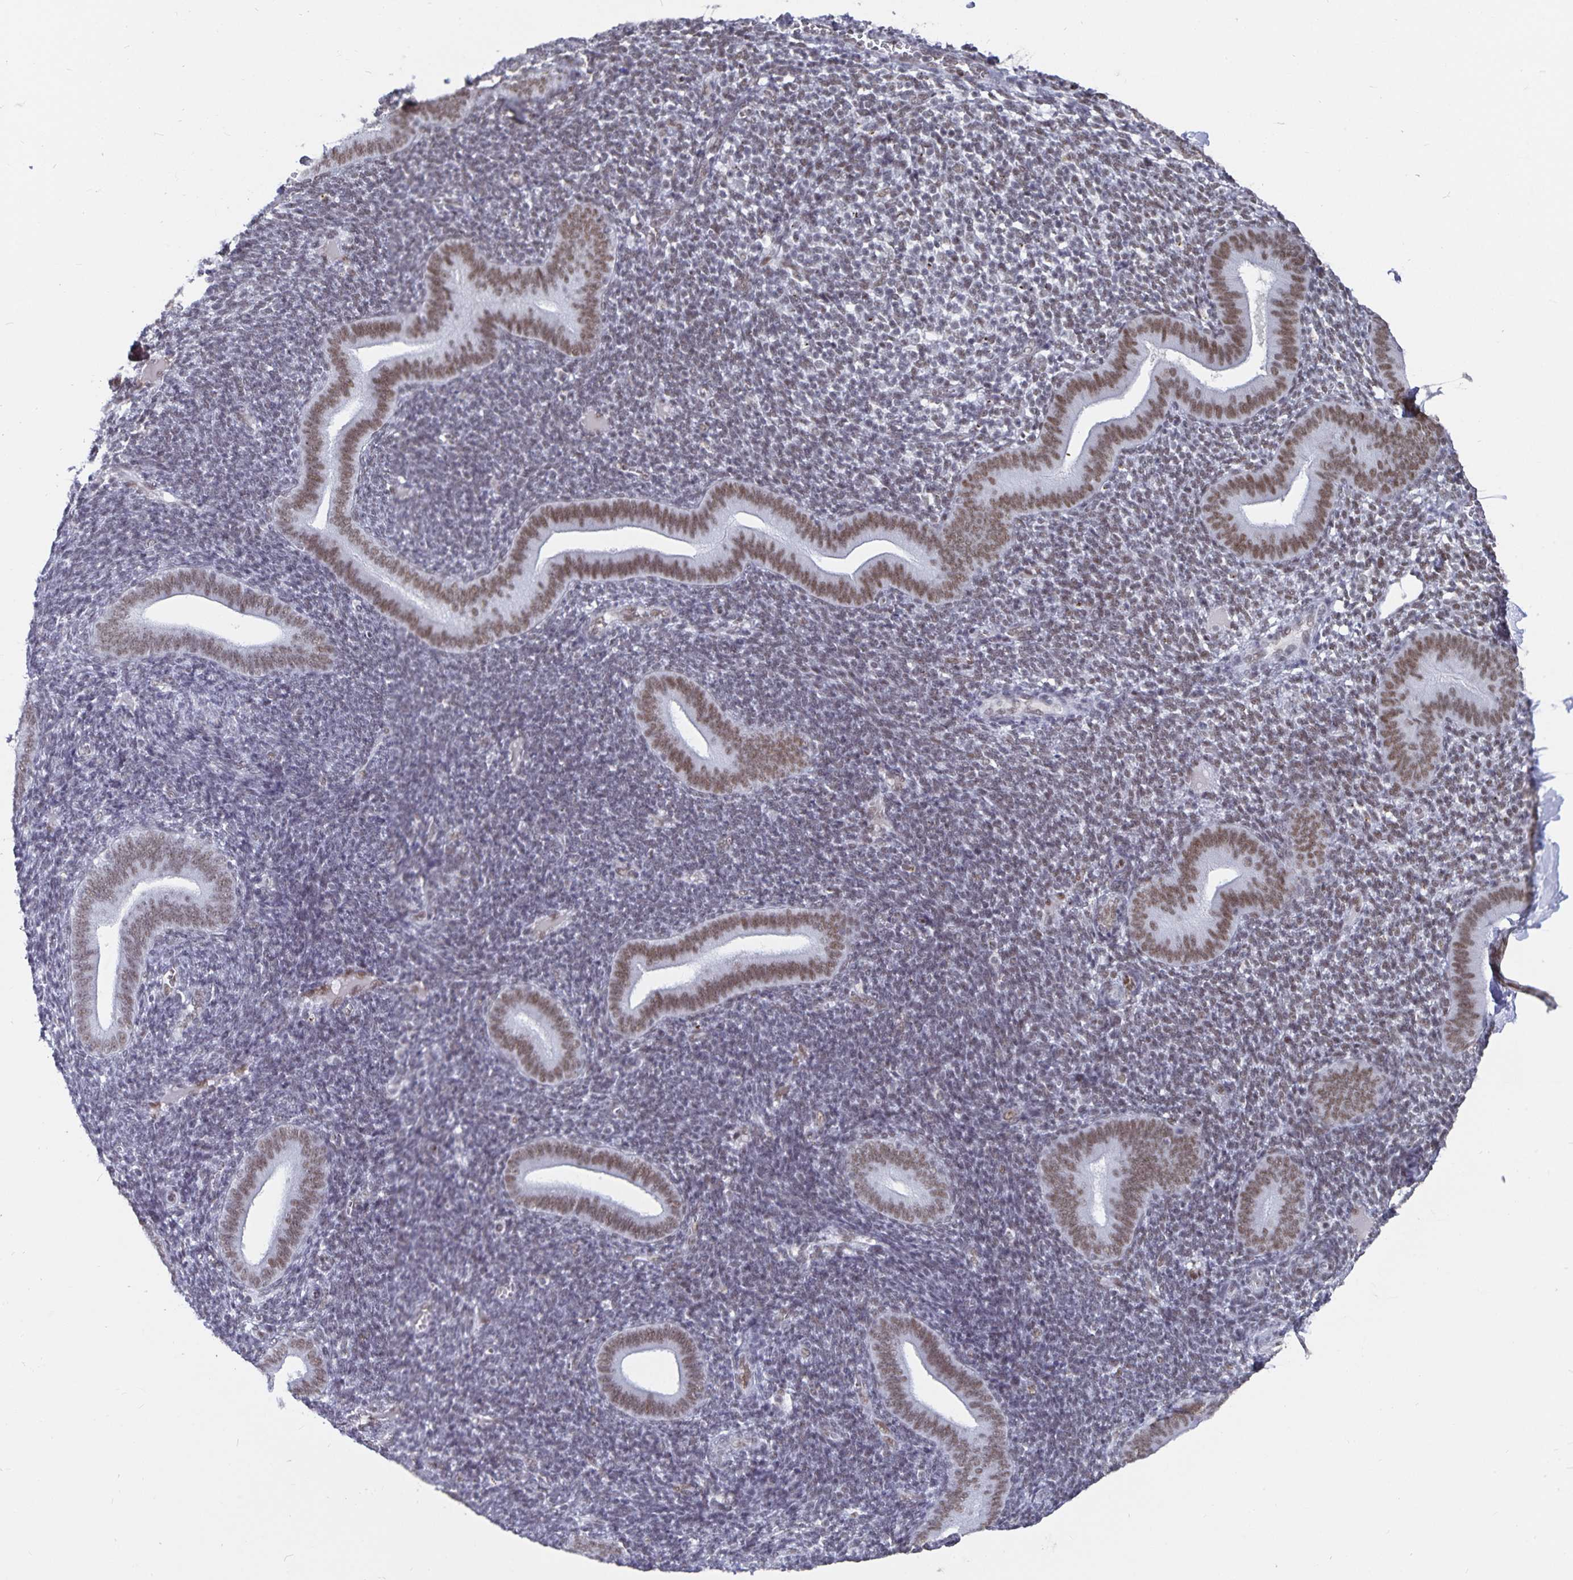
{"staining": {"intensity": "negative", "quantity": "none", "location": "none"}, "tissue": "endometrium", "cell_type": "Cells in endometrial stroma", "image_type": "normal", "snomed": [{"axis": "morphology", "description": "Normal tissue, NOS"}, {"axis": "topography", "description": "Endometrium"}], "caption": "Endometrium stained for a protein using immunohistochemistry demonstrates no expression cells in endometrial stroma.", "gene": "PBX2", "patient": {"sex": "female", "age": 25}}